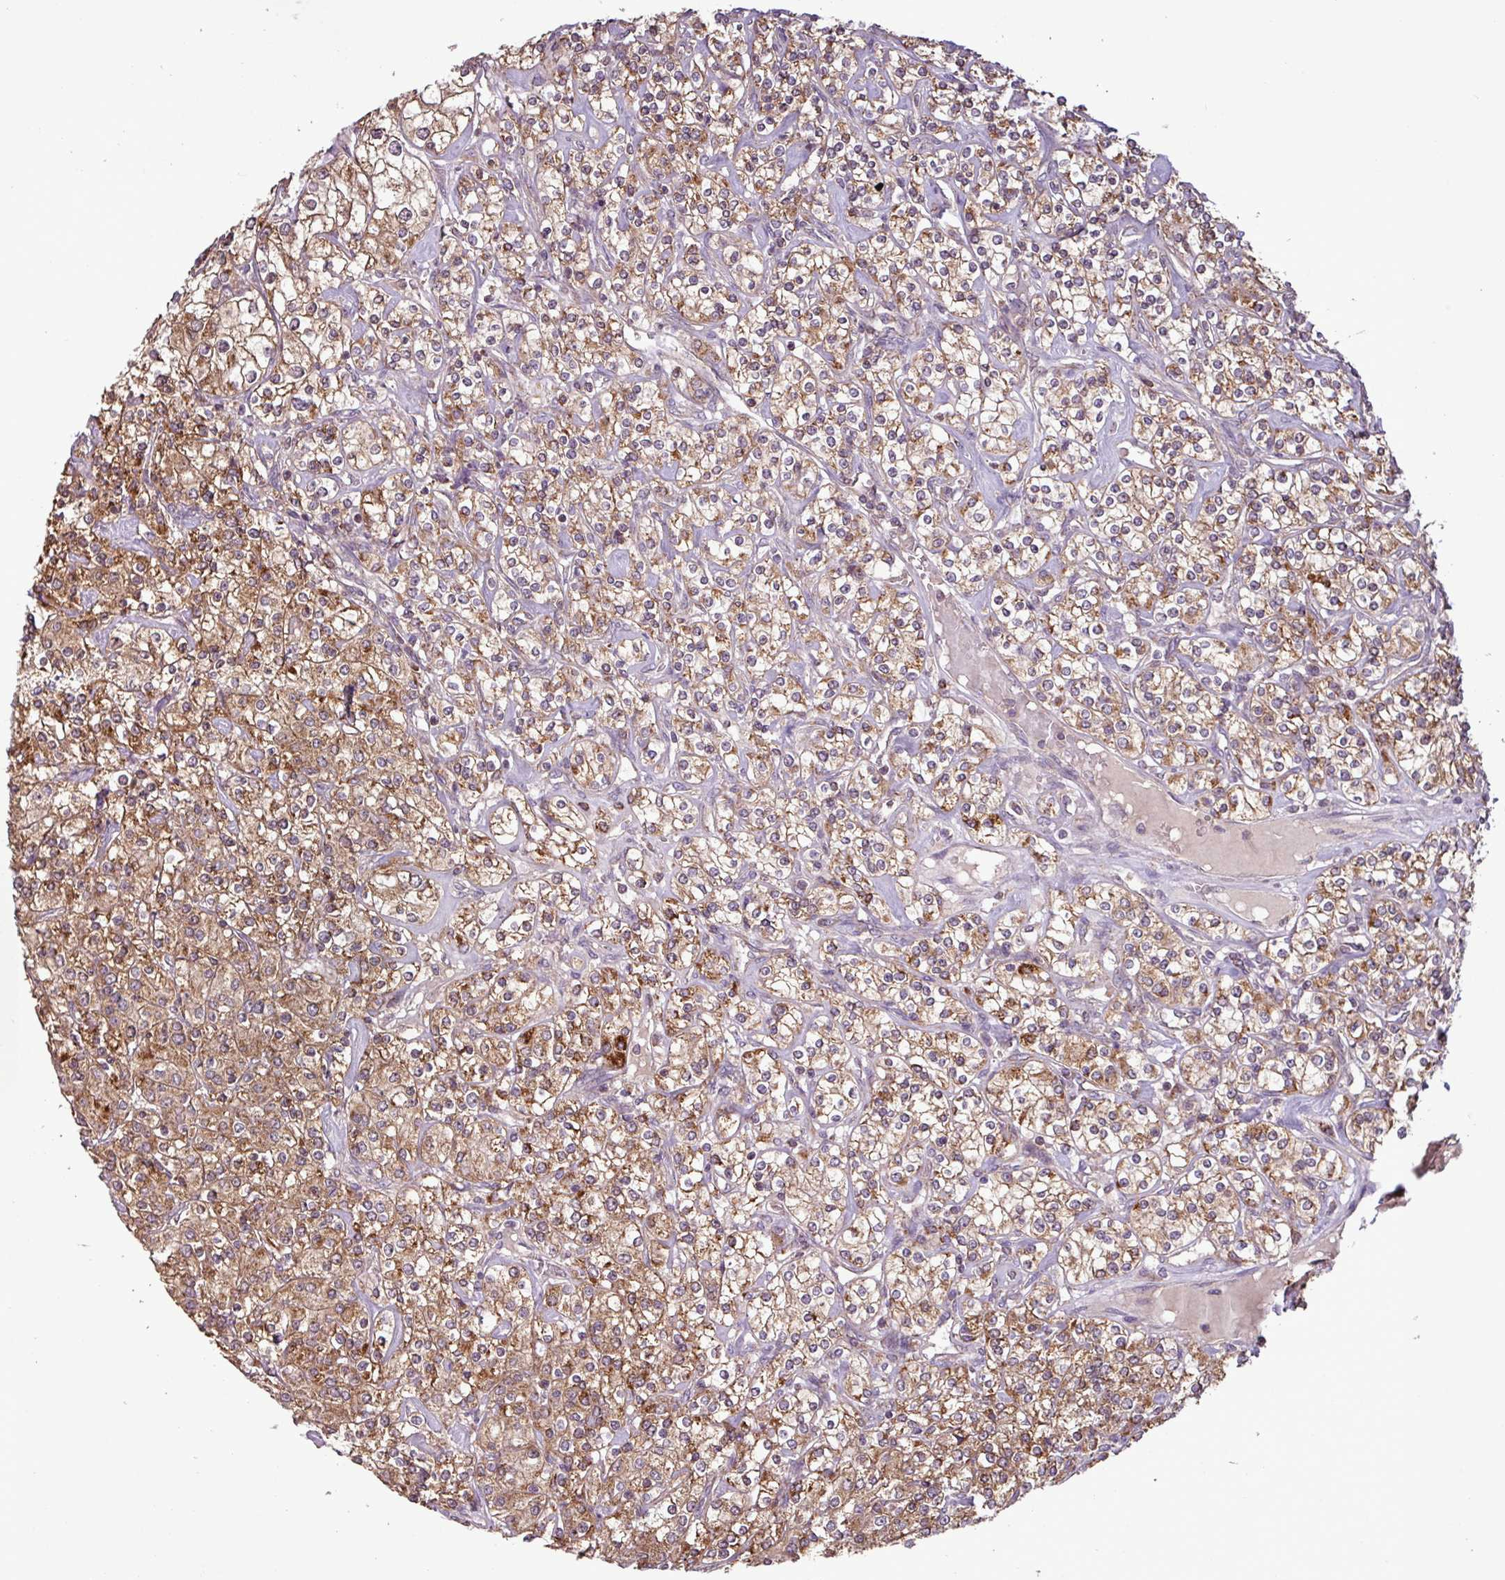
{"staining": {"intensity": "moderate", "quantity": ">75%", "location": "cytoplasmic/membranous"}, "tissue": "renal cancer", "cell_type": "Tumor cells", "image_type": "cancer", "snomed": [{"axis": "morphology", "description": "Adenocarcinoma, NOS"}, {"axis": "topography", "description": "Kidney"}], "caption": "Immunohistochemical staining of renal cancer shows medium levels of moderate cytoplasmic/membranous positivity in approximately >75% of tumor cells.", "gene": "MCTP2", "patient": {"sex": "male", "age": 77}}